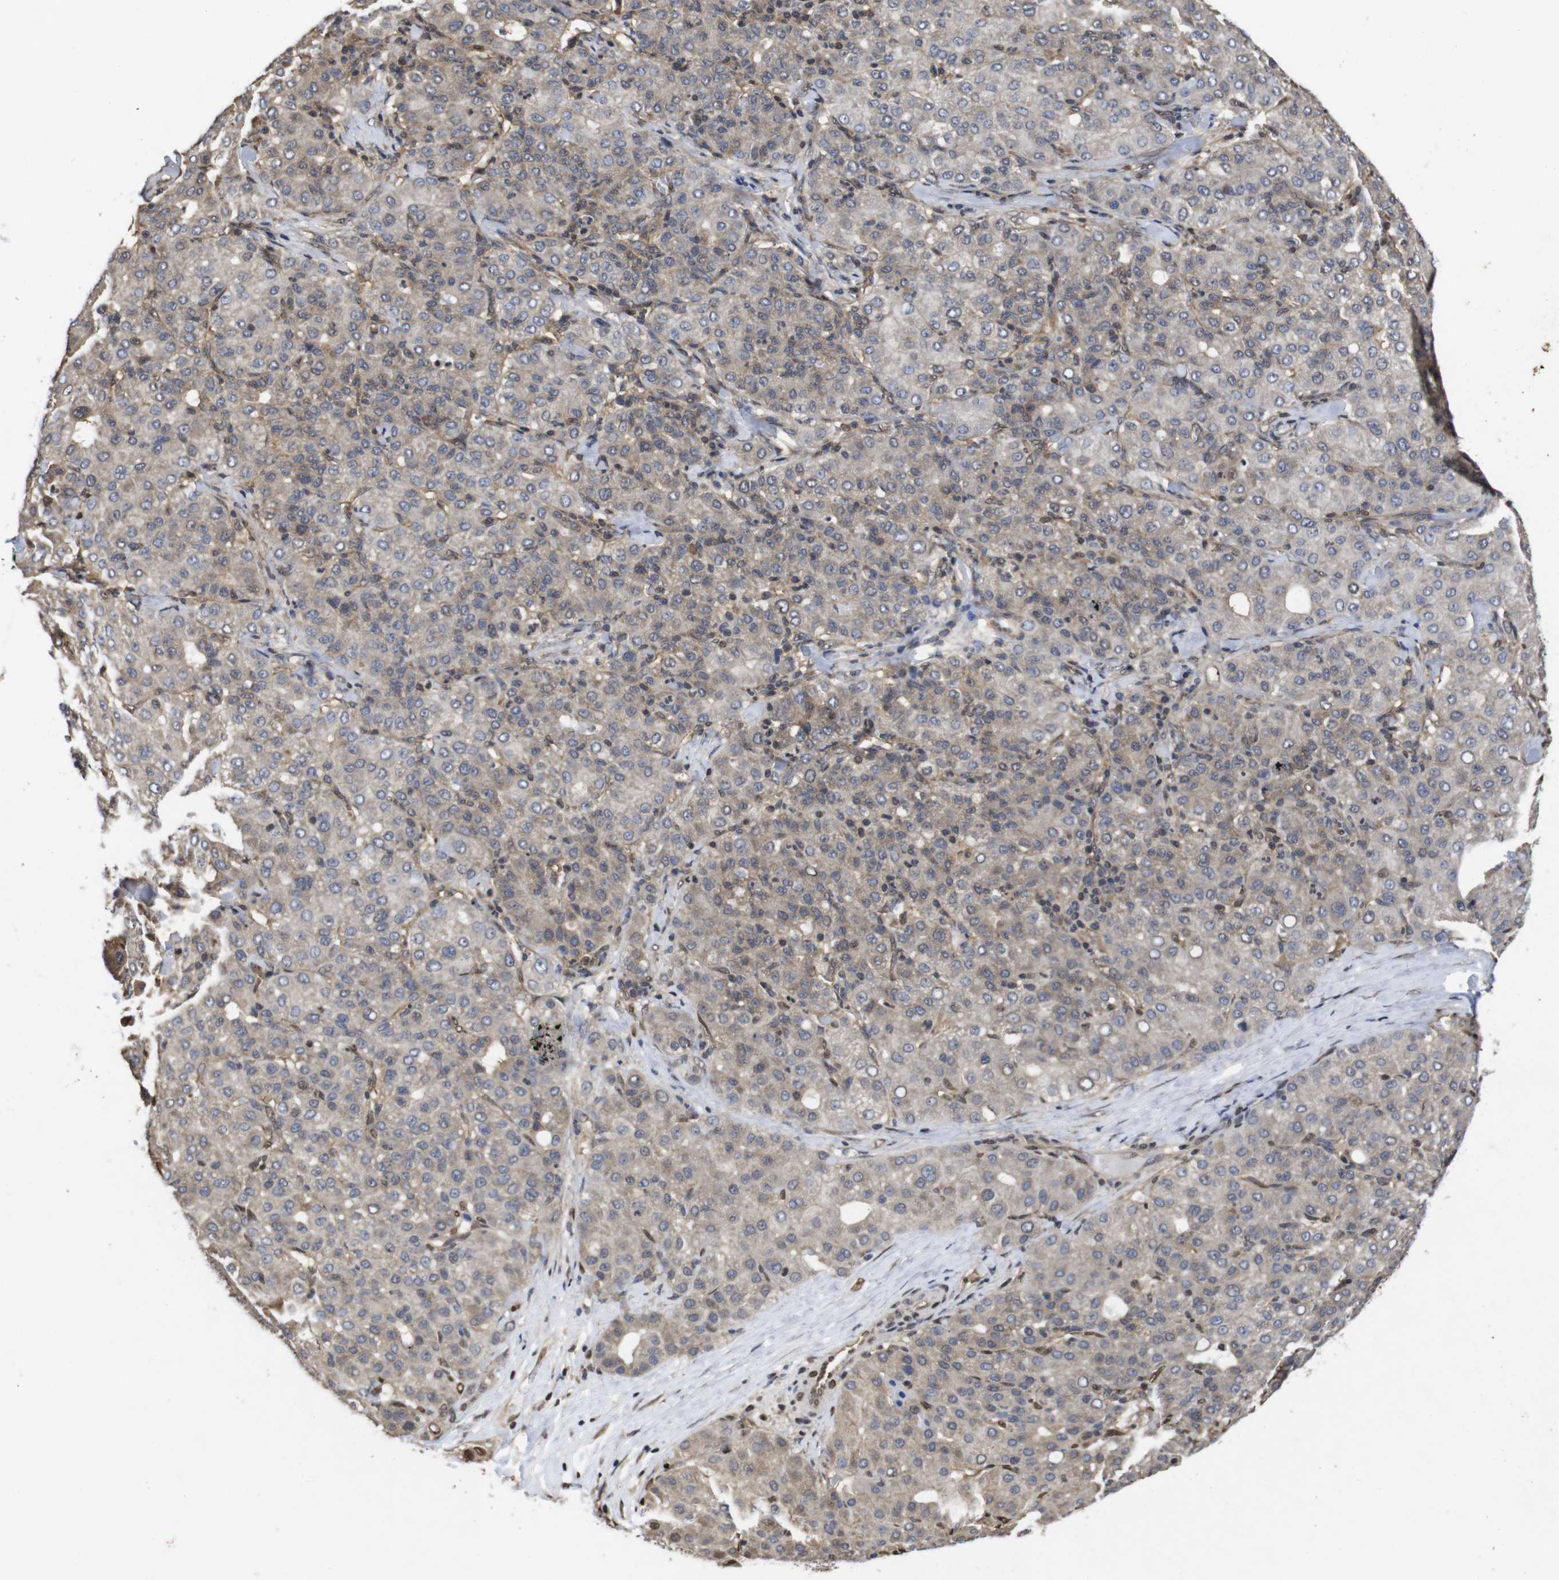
{"staining": {"intensity": "weak", "quantity": "25%-75%", "location": "cytoplasmic/membranous"}, "tissue": "liver cancer", "cell_type": "Tumor cells", "image_type": "cancer", "snomed": [{"axis": "morphology", "description": "Carcinoma, Hepatocellular, NOS"}, {"axis": "topography", "description": "Liver"}], "caption": "Immunohistochemical staining of liver hepatocellular carcinoma shows weak cytoplasmic/membranous protein staining in approximately 25%-75% of tumor cells.", "gene": "SUMO3", "patient": {"sex": "male", "age": 65}}